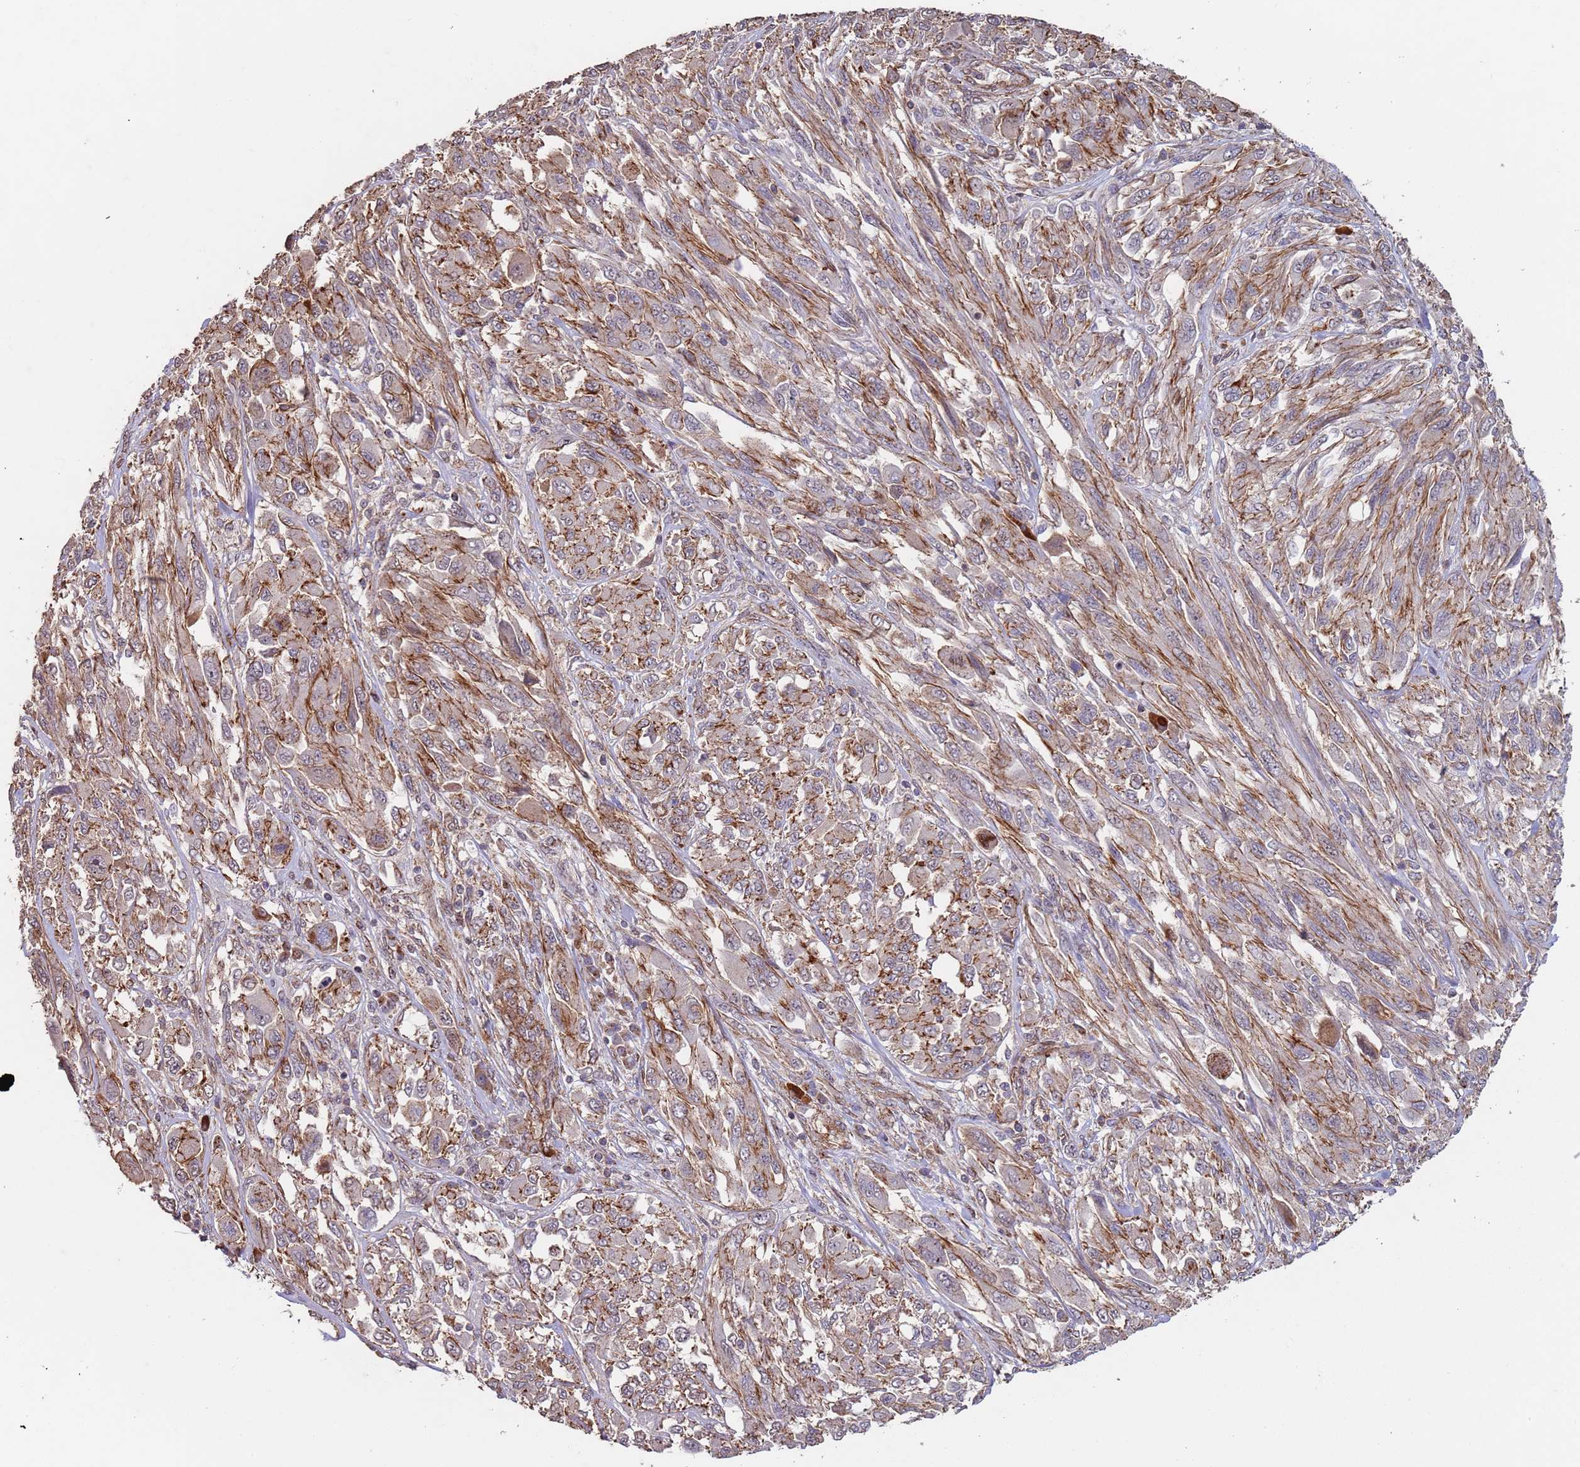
{"staining": {"intensity": "moderate", "quantity": ">75%", "location": "cytoplasmic/membranous"}, "tissue": "melanoma", "cell_type": "Tumor cells", "image_type": "cancer", "snomed": [{"axis": "morphology", "description": "Malignant melanoma, NOS"}, {"axis": "topography", "description": "Skin"}], "caption": "Melanoma stained with a brown dye exhibits moderate cytoplasmic/membranous positive expression in approximately >75% of tumor cells.", "gene": "KANSL1L", "patient": {"sex": "female", "age": 91}}